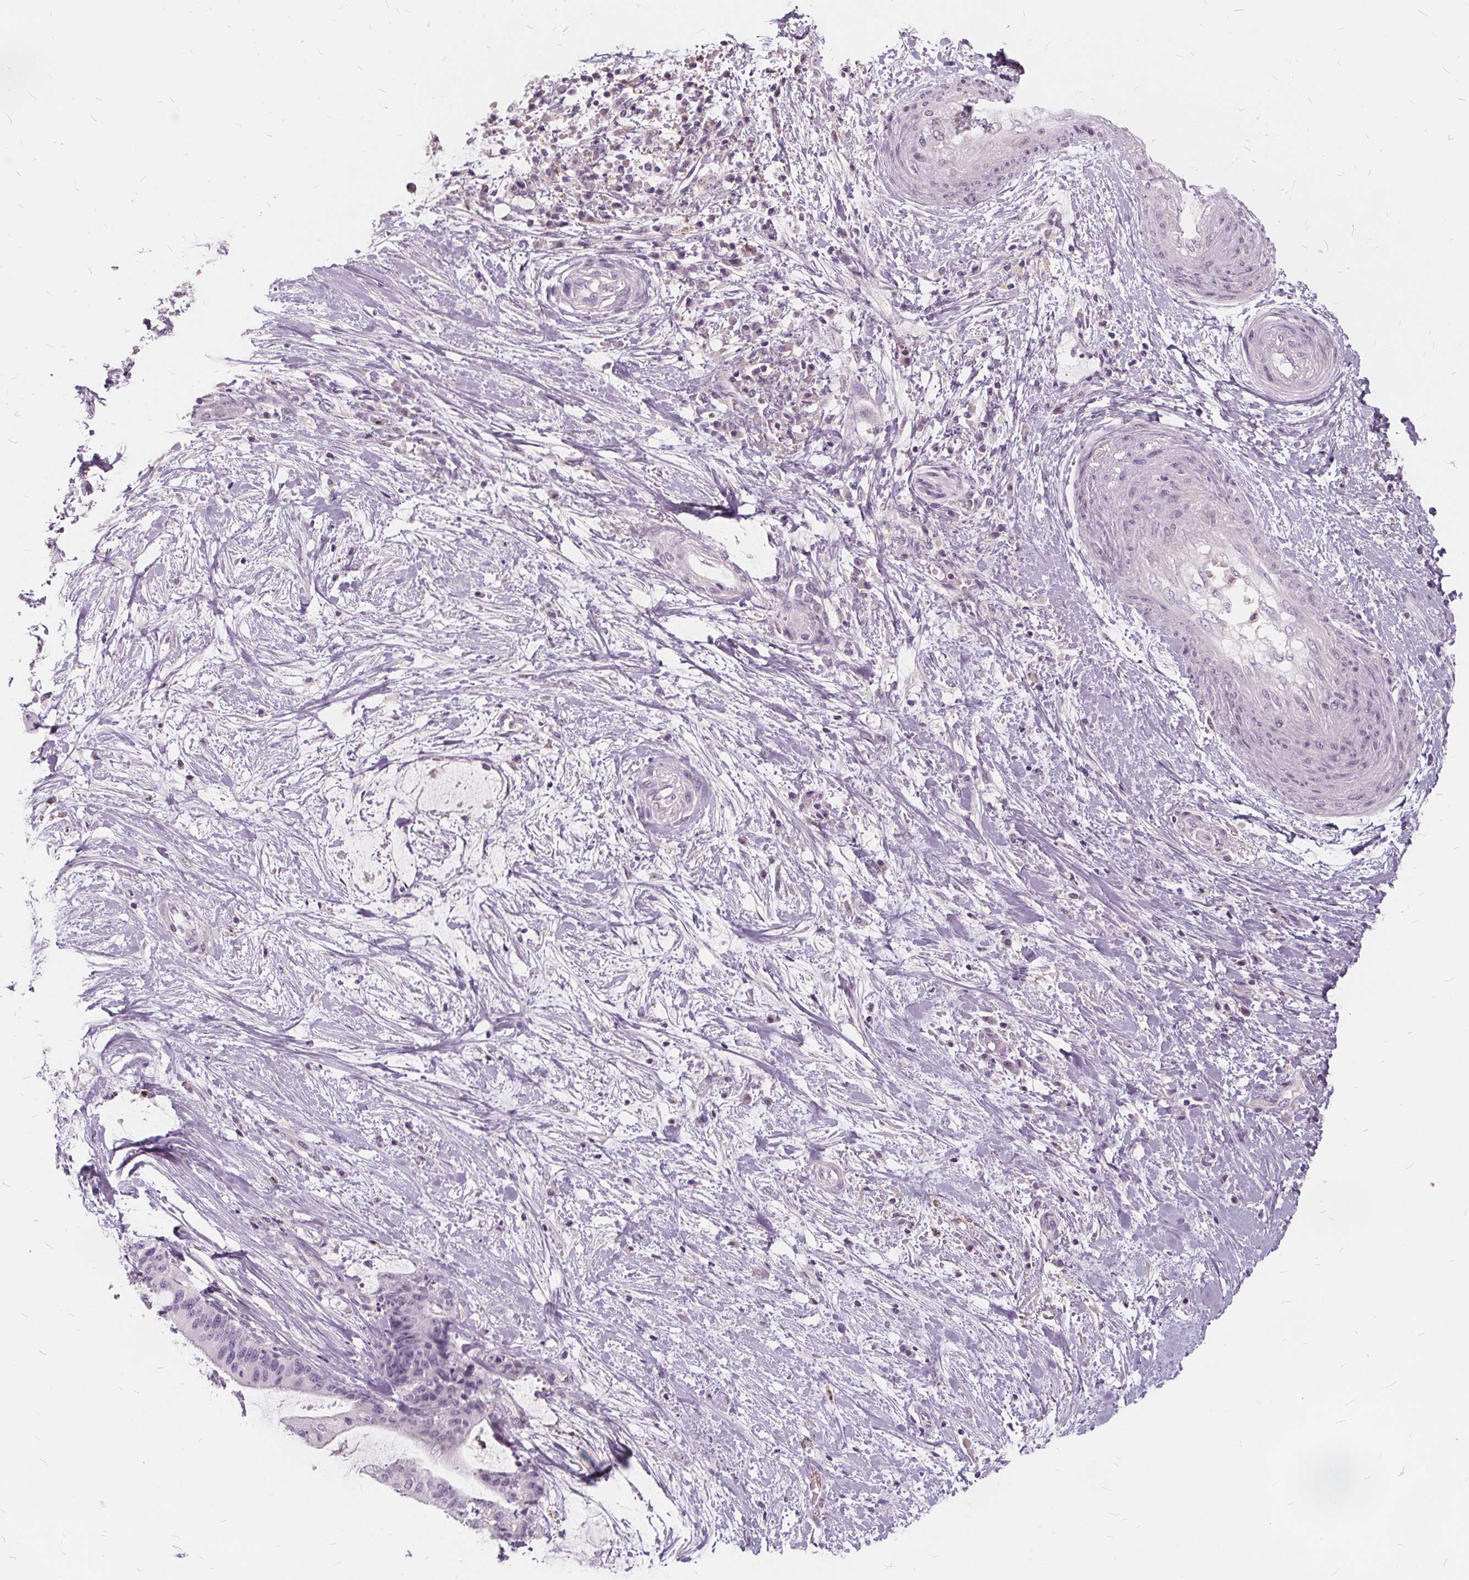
{"staining": {"intensity": "negative", "quantity": "none", "location": "none"}, "tissue": "liver cancer", "cell_type": "Tumor cells", "image_type": "cancer", "snomed": [{"axis": "morphology", "description": "Cholangiocarcinoma"}, {"axis": "topography", "description": "Liver"}], "caption": "Immunohistochemistry of human liver cancer displays no expression in tumor cells.", "gene": "HAAO", "patient": {"sex": "female", "age": 73}}